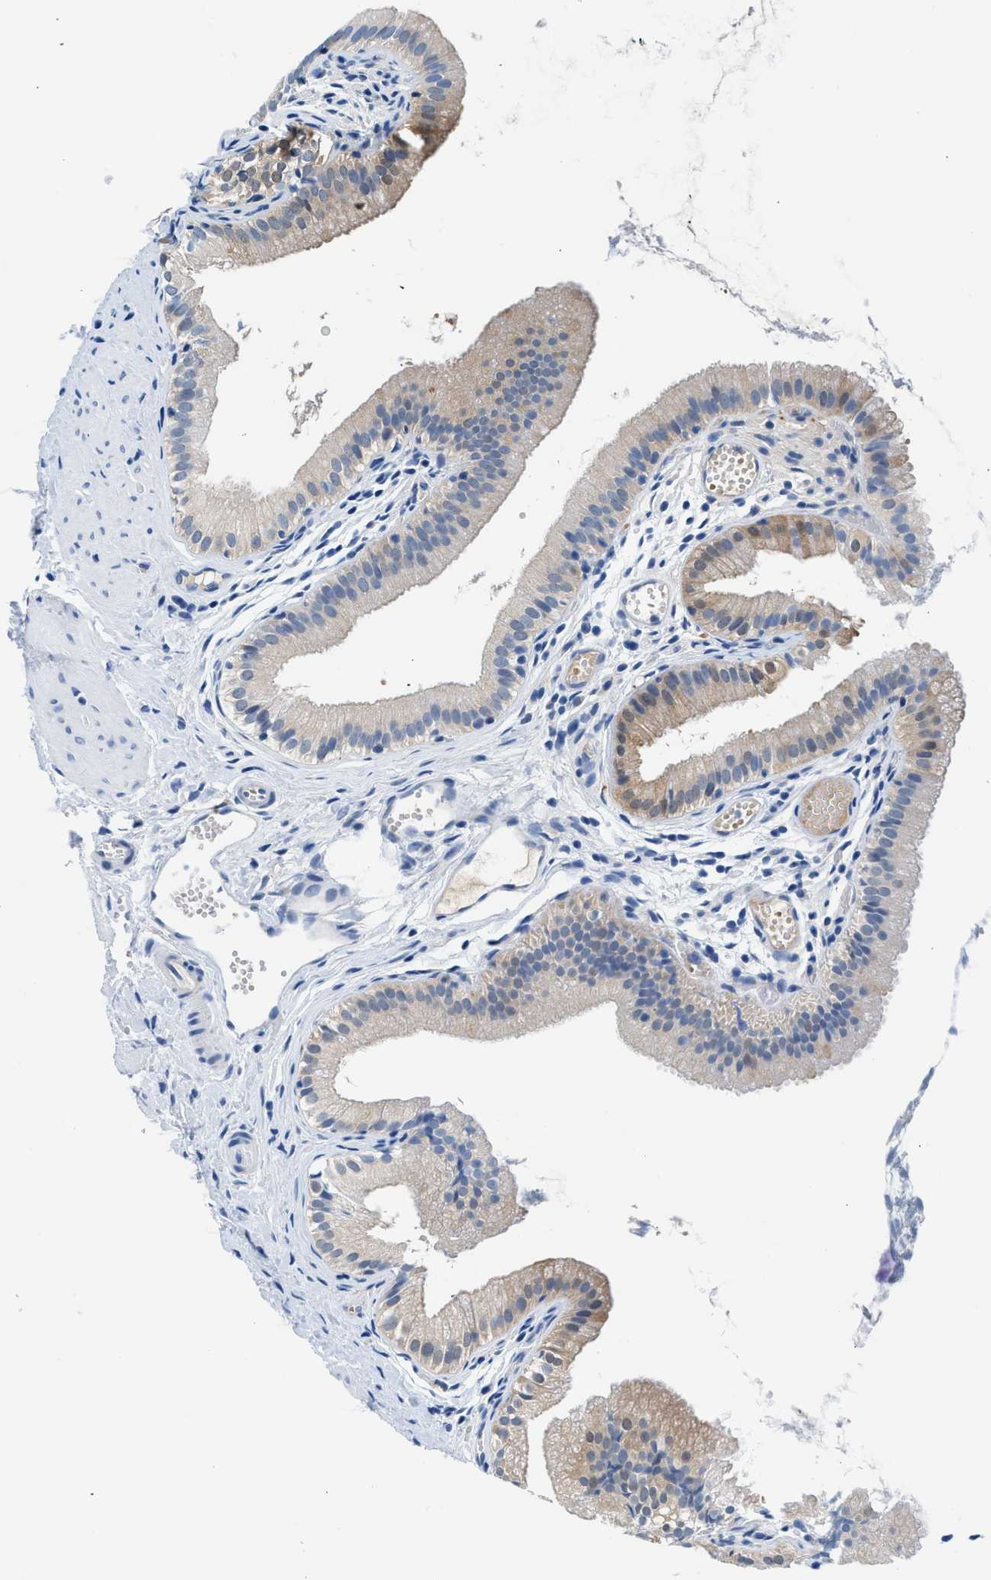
{"staining": {"intensity": "weak", "quantity": "<25%", "location": "cytoplasmic/membranous"}, "tissue": "gallbladder", "cell_type": "Glandular cells", "image_type": "normal", "snomed": [{"axis": "morphology", "description": "Normal tissue, NOS"}, {"axis": "topography", "description": "Gallbladder"}], "caption": "Immunohistochemistry image of benign human gallbladder stained for a protein (brown), which shows no staining in glandular cells. (DAB immunohistochemistry with hematoxylin counter stain).", "gene": "FADS6", "patient": {"sex": "female", "age": 26}}